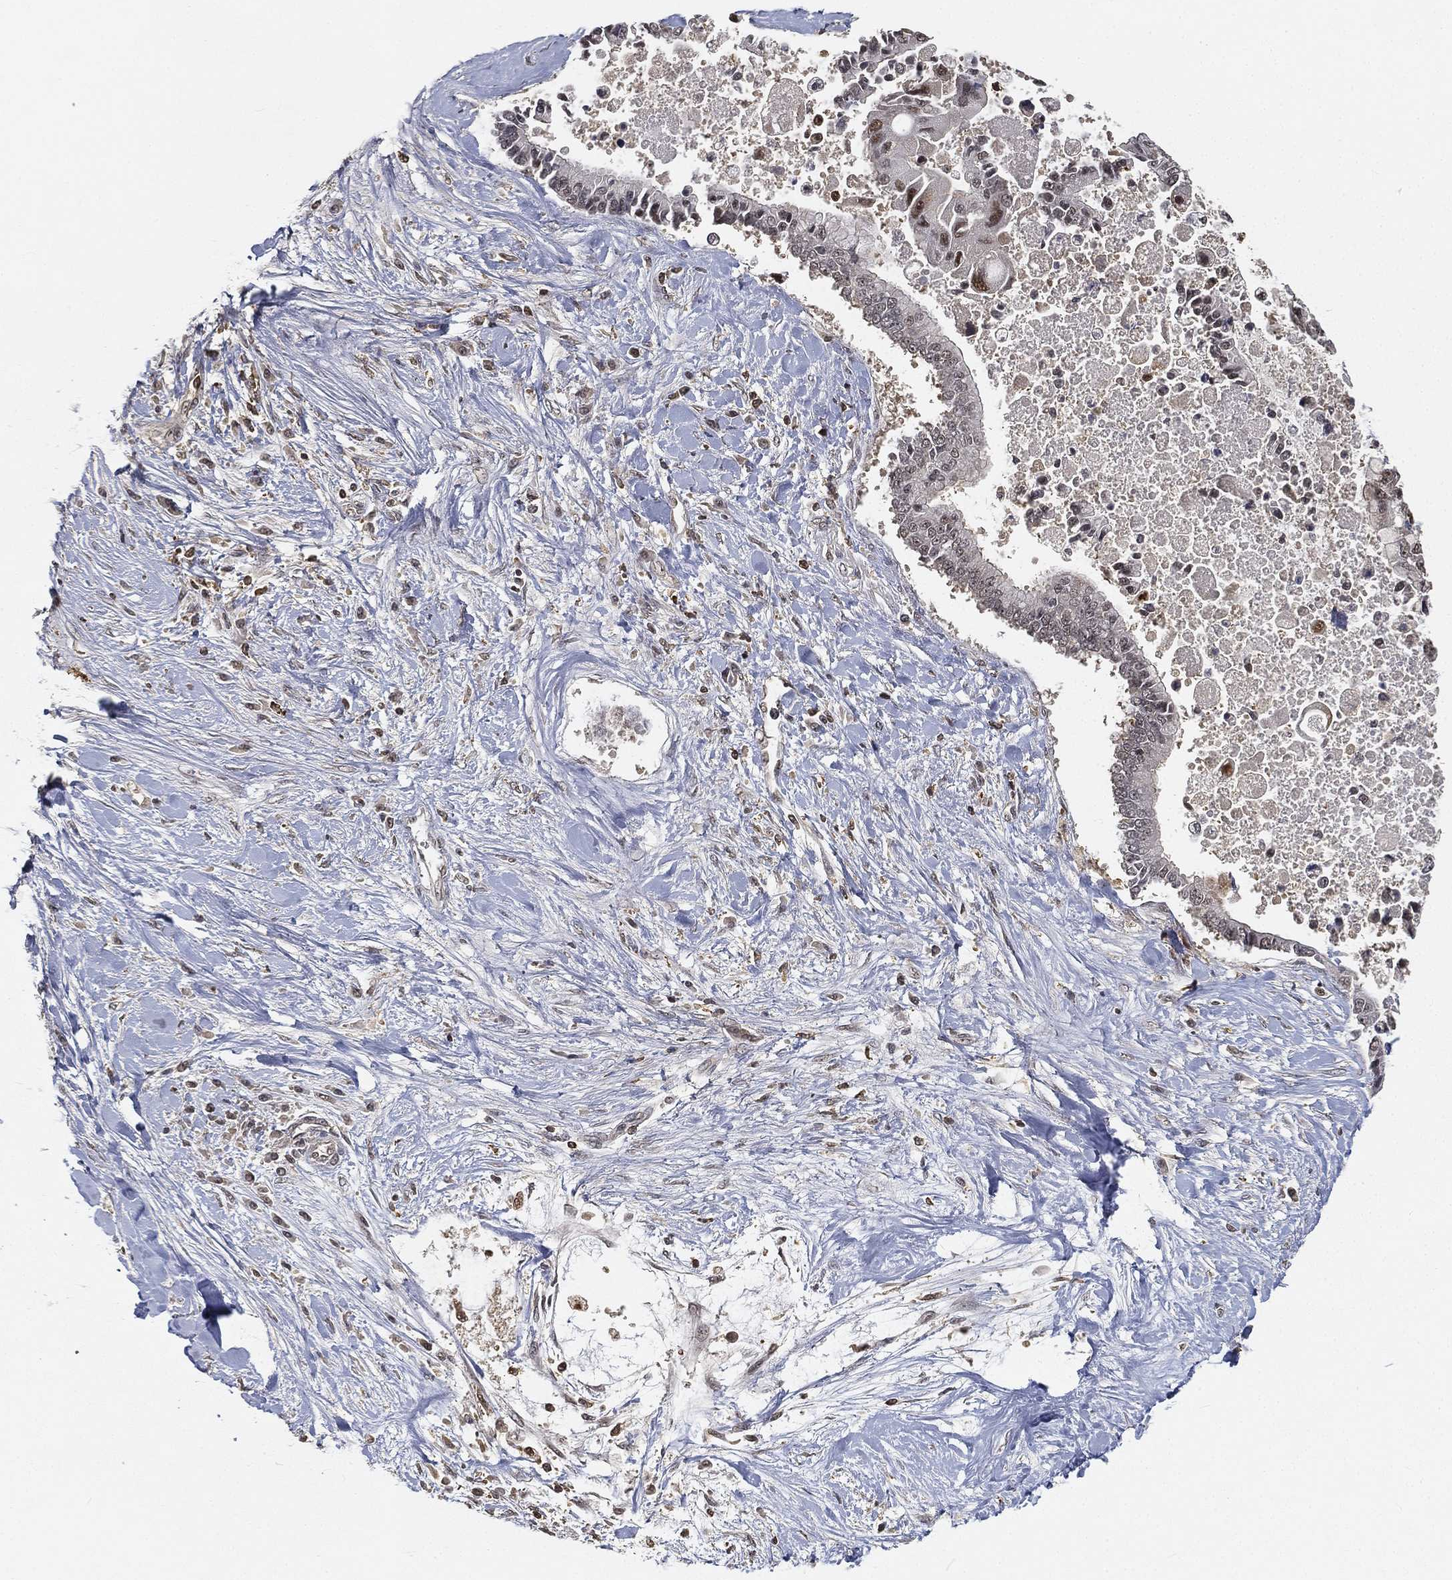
{"staining": {"intensity": "negative", "quantity": "none", "location": "none"}, "tissue": "liver cancer", "cell_type": "Tumor cells", "image_type": "cancer", "snomed": [{"axis": "morphology", "description": "Cholangiocarcinoma"}, {"axis": "topography", "description": "Liver"}], "caption": "An image of human liver cholangiocarcinoma is negative for staining in tumor cells.", "gene": "WDR26", "patient": {"sex": "male", "age": 50}}